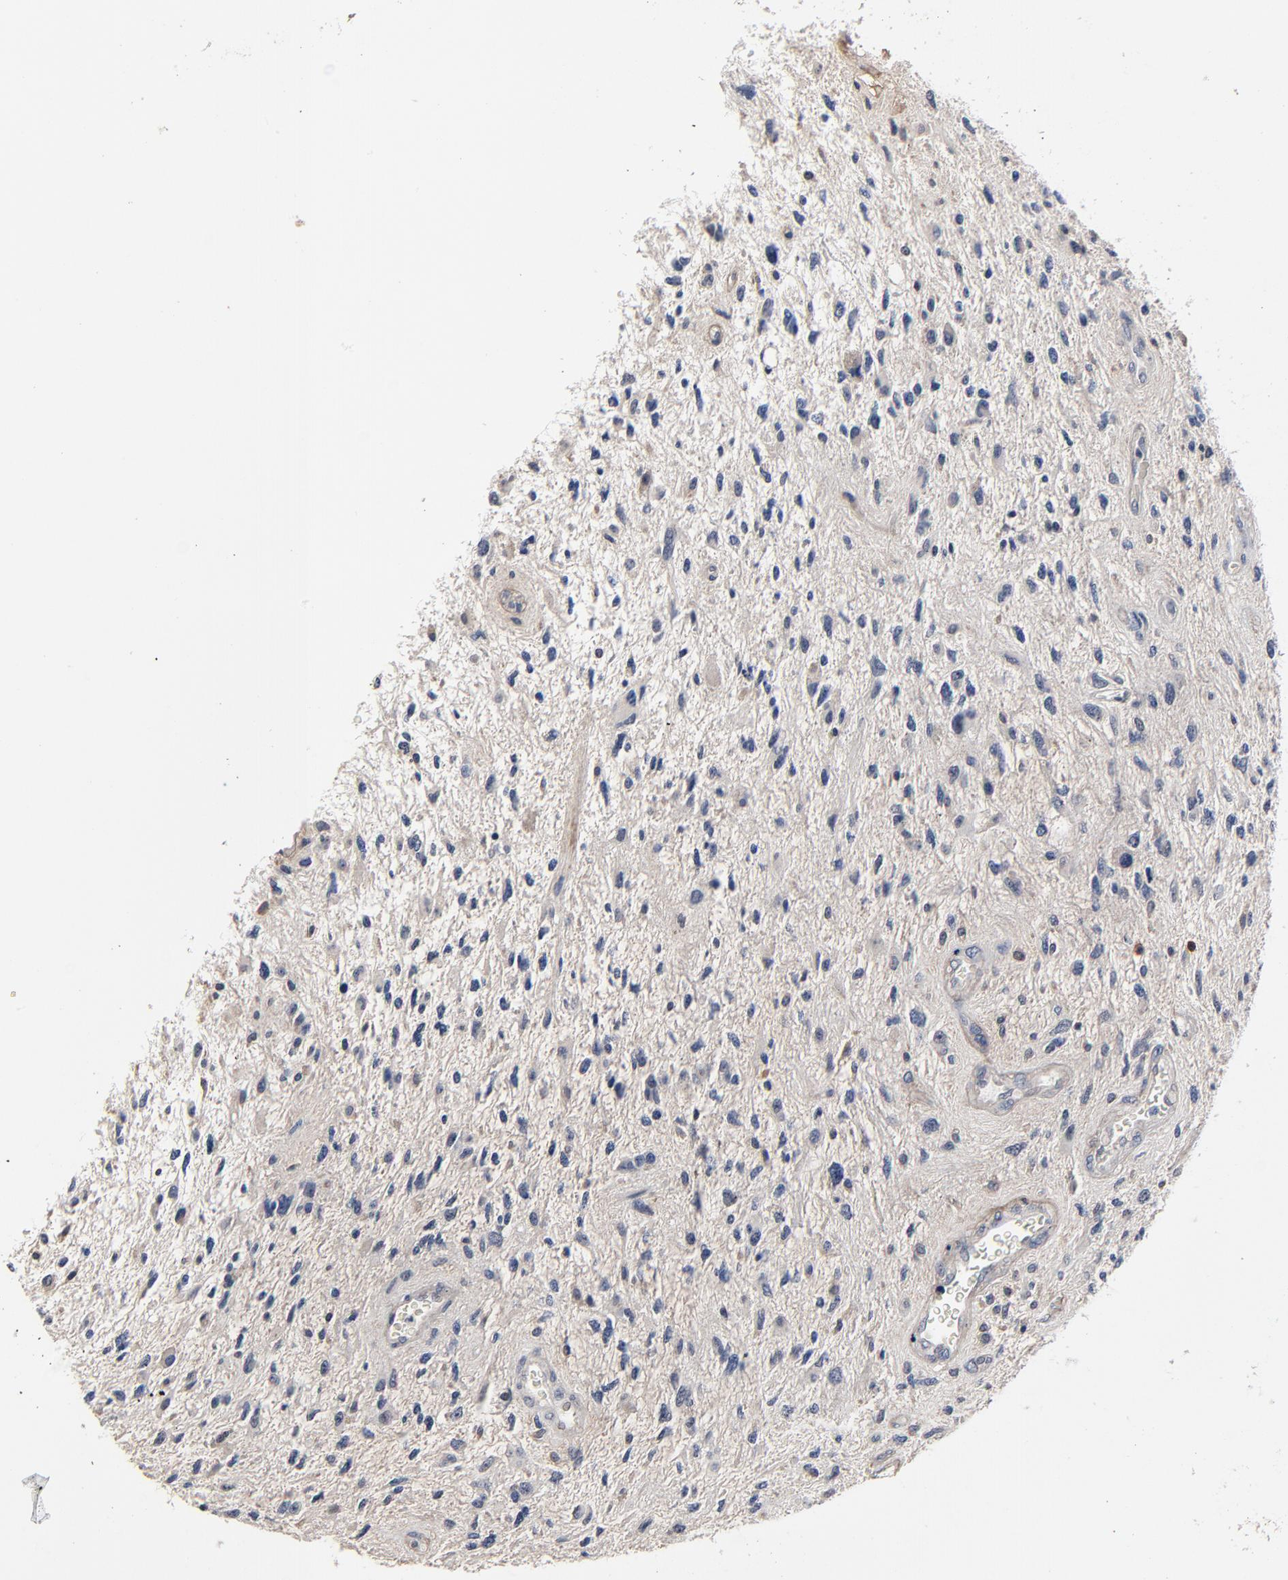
{"staining": {"intensity": "weak", "quantity": "<25%", "location": "cytoplasmic/membranous"}, "tissue": "glioma", "cell_type": "Tumor cells", "image_type": "cancer", "snomed": [{"axis": "morphology", "description": "Glioma, malignant, High grade"}, {"axis": "topography", "description": "Brain"}], "caption": "Protein analysis of malignant high-grade glioma shows no significant positivity in tumor cells.", "gene": "SKAP1", "patient": {"sex": "female", "age": 60}}